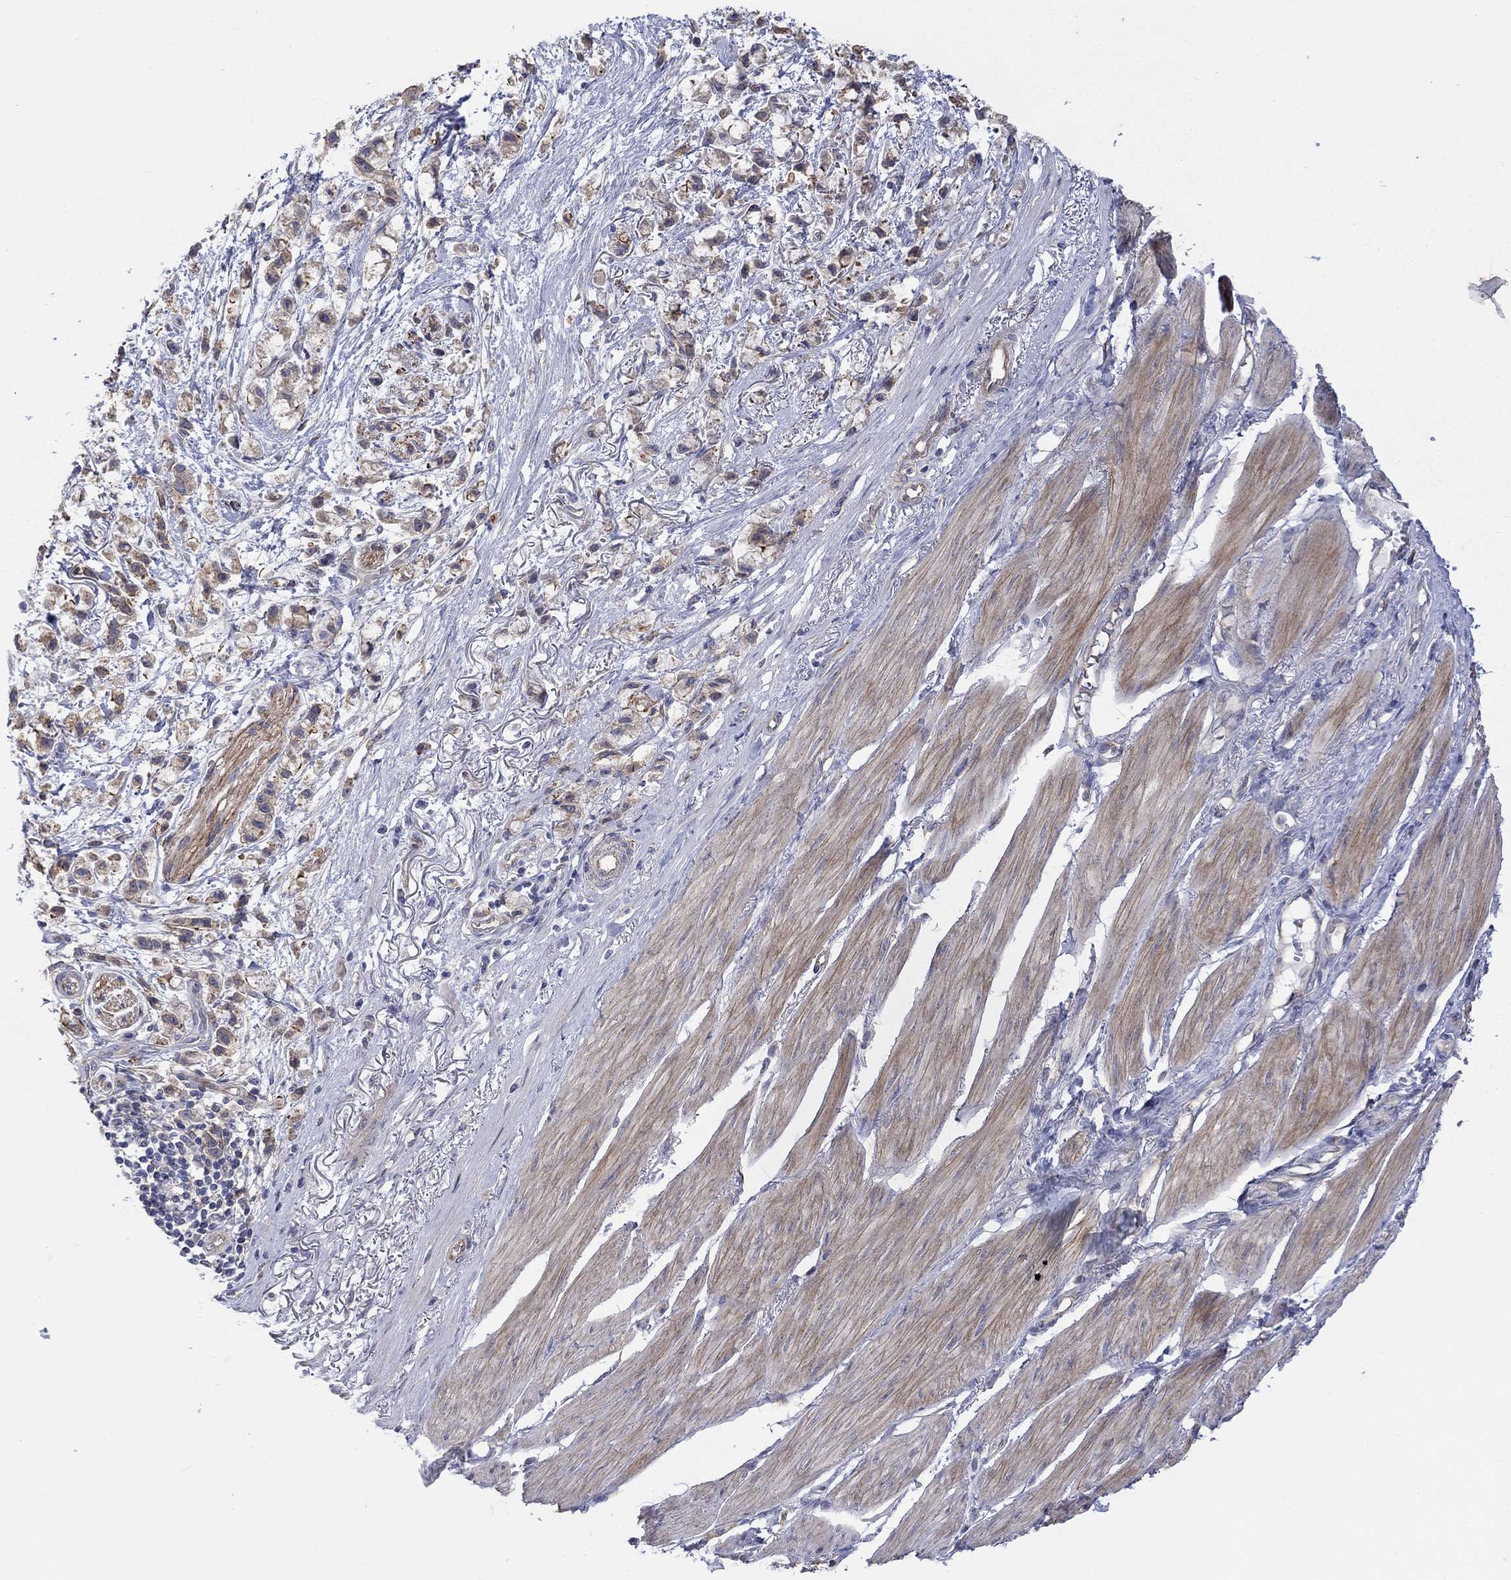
{"staining": {"intensity": "strong", "quantity": "<25%", "location": "cytoplasmic/membranous"}, "tissue": "stomach cancer", "cell_type": "Tumor cells", "image_type": "cancer", "snomed": [{"axis": "morphology", "description": "Adenocarcinoma, NOS"}, {"axis": "topography", "description": "Stomach"}], "caption": "Tumor cells show strong cytoplasmic/membranous positivity in about <25% of cells in stomach adenocarcinoma.", "gene": "TPRN", "patient": {"sex": "female", "age": 81}}